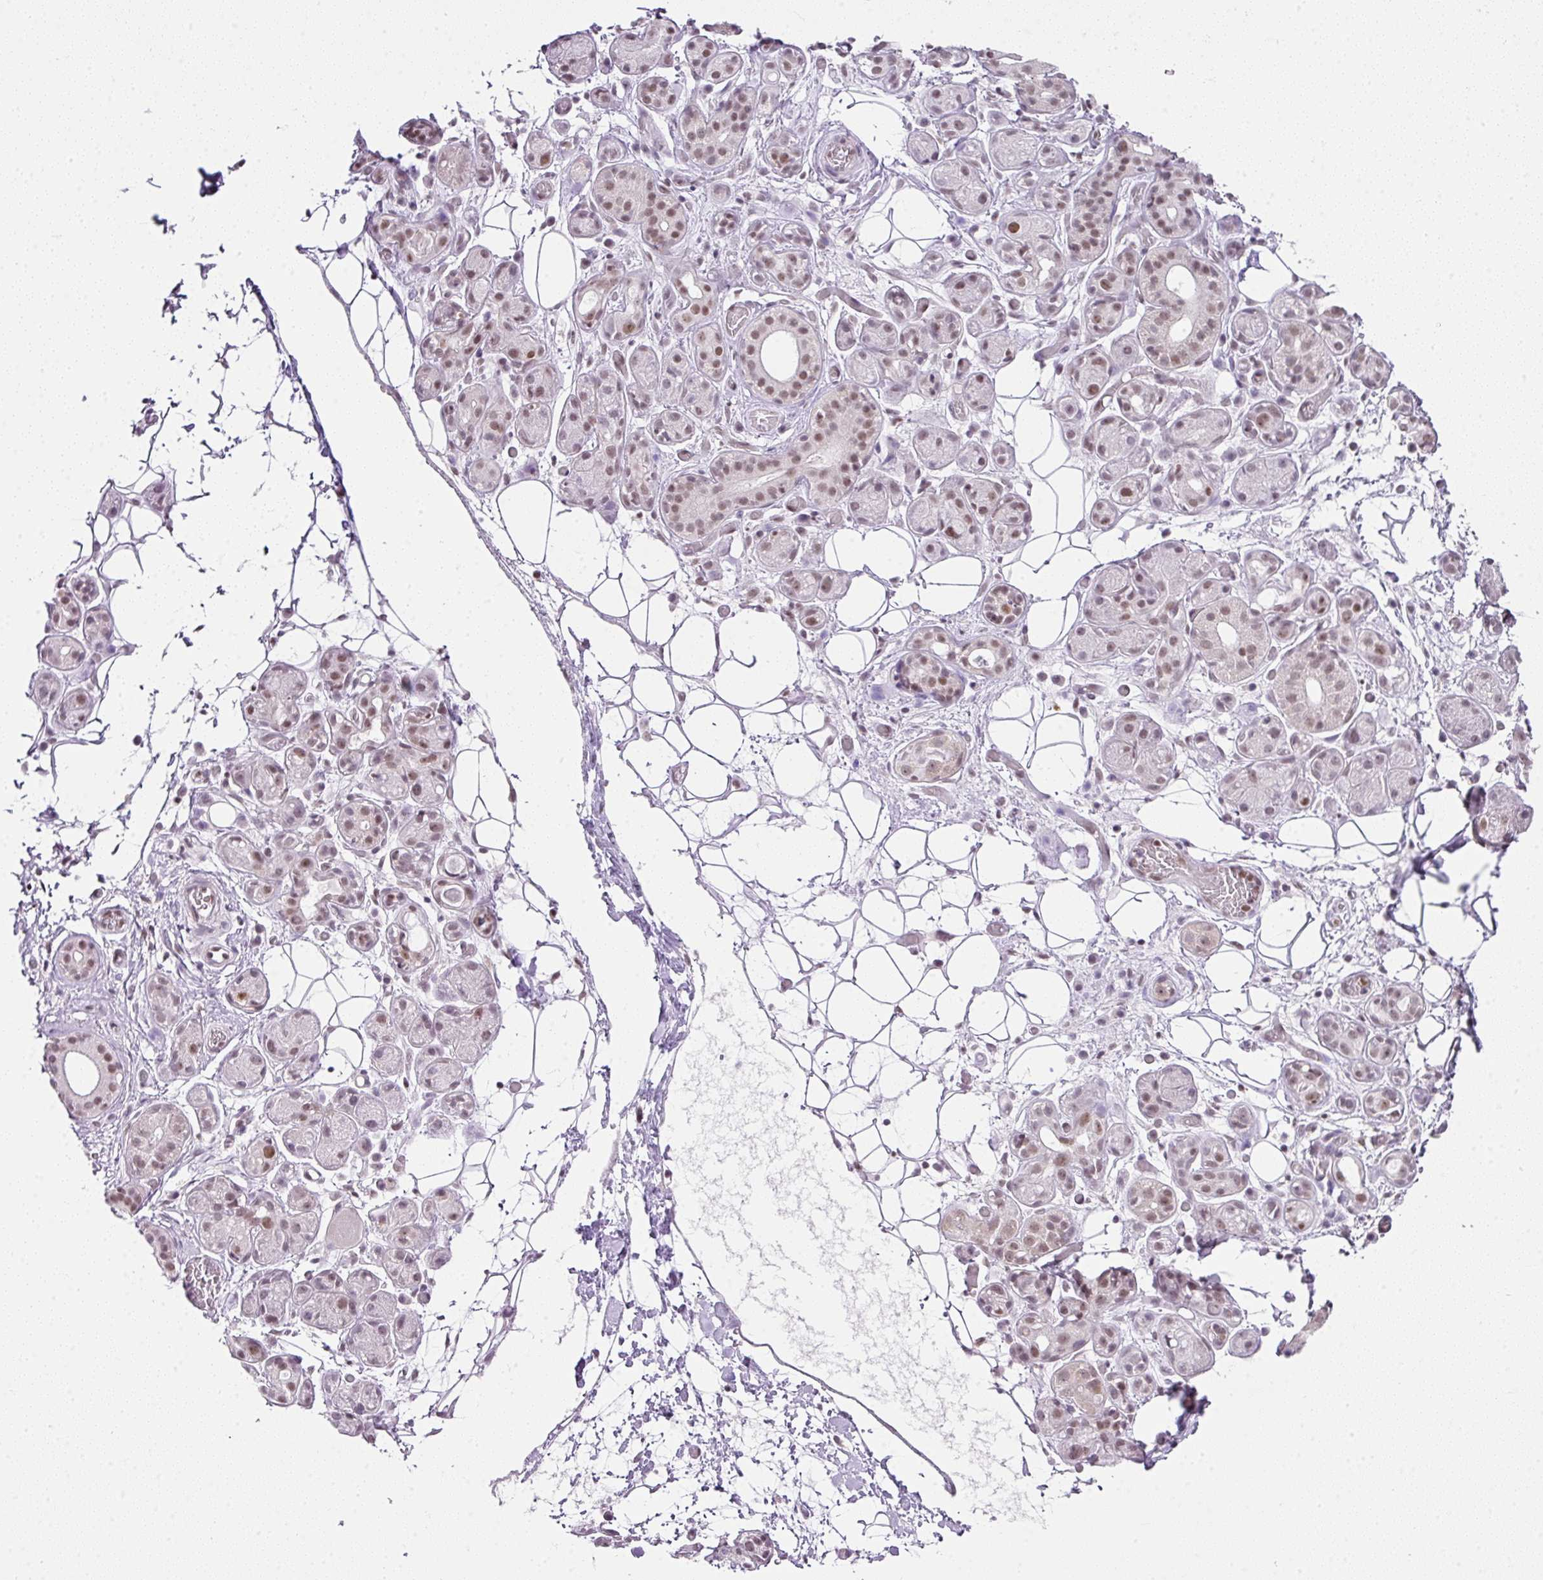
{"staining": {"intensity": "moderate", "quantity": "25%-75%", "location": "nuclear"}, "tissue": "salivary gland", "cell_type": "Glandular cells", "image_type": "normal", "snomed": [{"axis": "morphology", "description": "Normal tissue, NOS"}, {"axis": "topography", "description": "Salivary gland"}], "caption": "IHC staining of normal salivary gland, which displays medium levels of moderate nuclear expression in about 25%-75% of glandular cells indicating moderate nuclear protein positivity. The staining was performed using DAB (brown) for protein detection and nuclei were counterstained in hematoxylin (blue).", "gene": "FAM32A", "patient": {"sex": "male", "age": 82}}